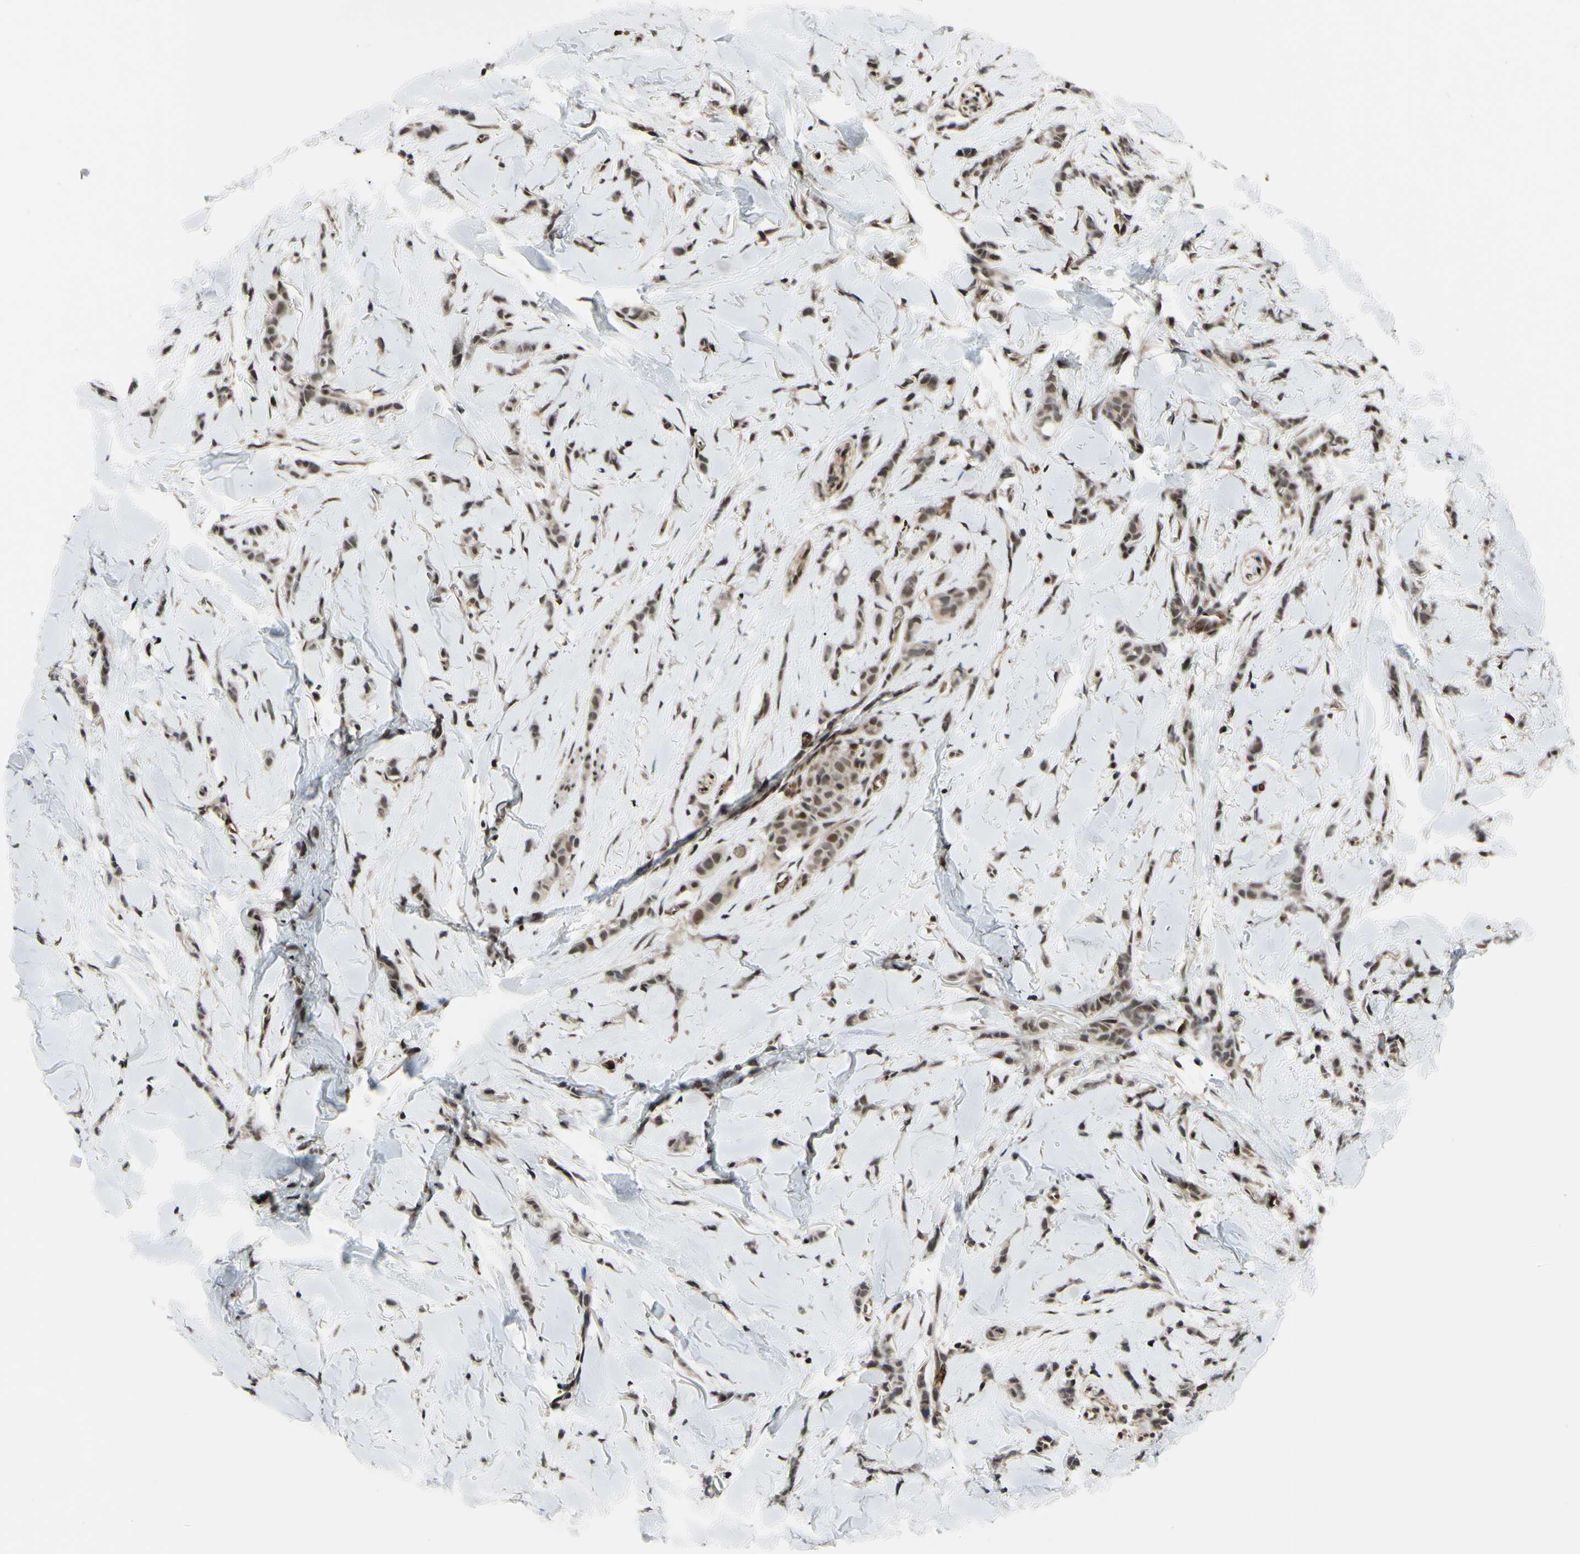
{"staining": {"intensity": "moderate", "quantity": ">75%", "location": "nuclear"}, "tissue": "breast cancer", "cell_type": "Tumor cells", "image_type": "cancer", "snomed": [{"axis": "morphology", "description": "Lobular carcinoma"}, {"axis": "topography", "description": "Skin"}, {"axis": "topography", "description": "Breast"}], "caption": "Immunohistochemical staining of lobular carcinoma (breast) reveals medium levels of moderate nuclear protein staining in about >75% of tumor cells.", "gene": "THAP12", "patient": {"sex": "female", "age": 46}}